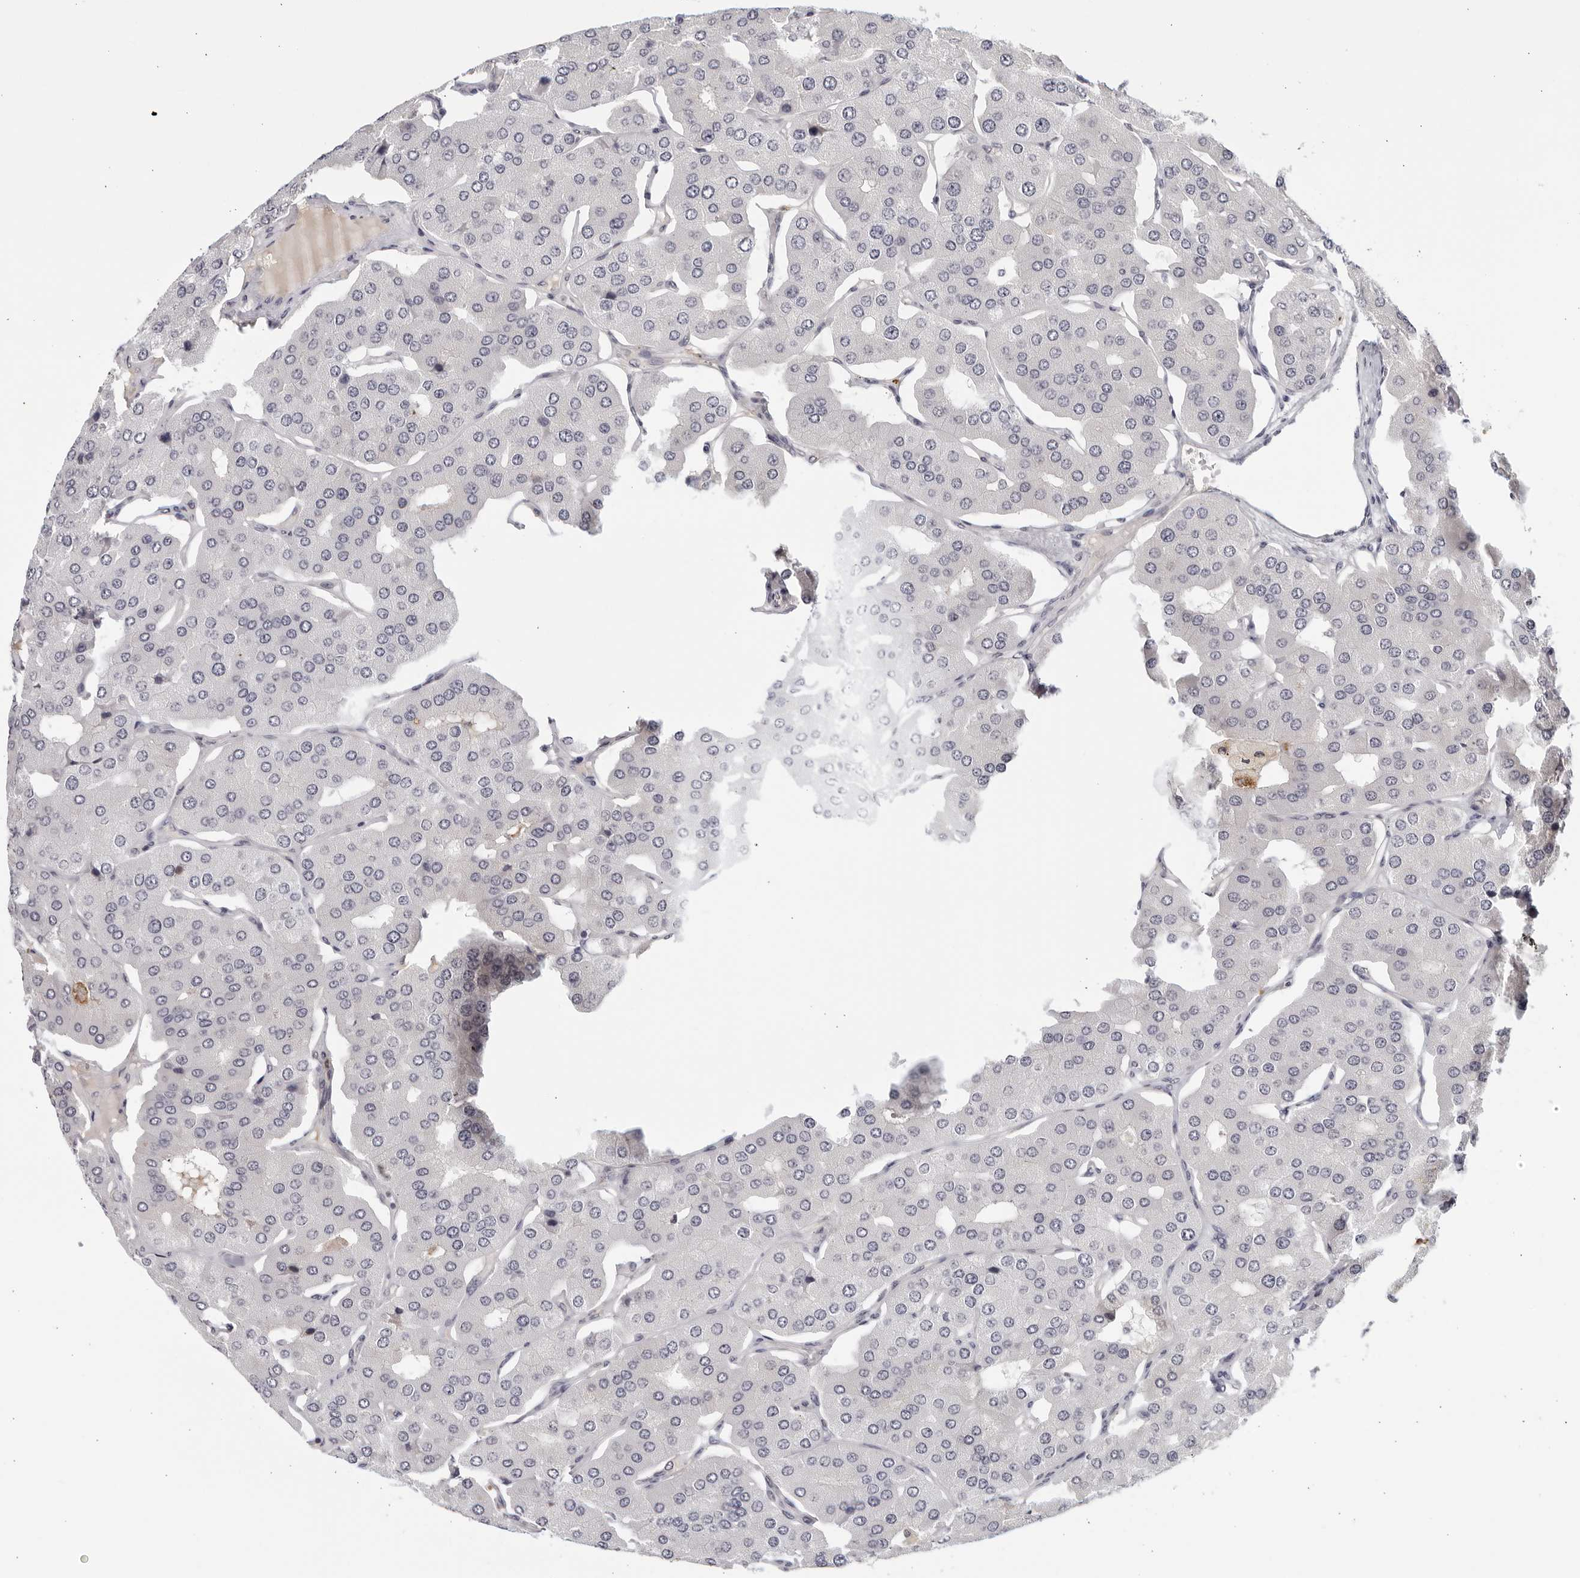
{"staining": {"intensity": "negative", "quantity": "none", "location": "none"}, "tissue": "parathyroid gland", "cell_type": "Glandular cells", "image_type": "normal", "snomed": [{"axis": "morphology", "description": "Normal tissue, NOS"}, {"axis": "morphology", "description": "Adenoma, NOS"}, {"axis": "topography", "description": "Parathyroid gland"}], "caption": "High magnification brightfield microscopy of unremarkable parathyroid gland stained with DAB (3,3'-diaminobenzidine) (brown) and counterstained with hematoxylin (blue): glandular cells show no significant positivity.", "gene": "STRADB", "patient": {"sex": "female", "age": 86}}